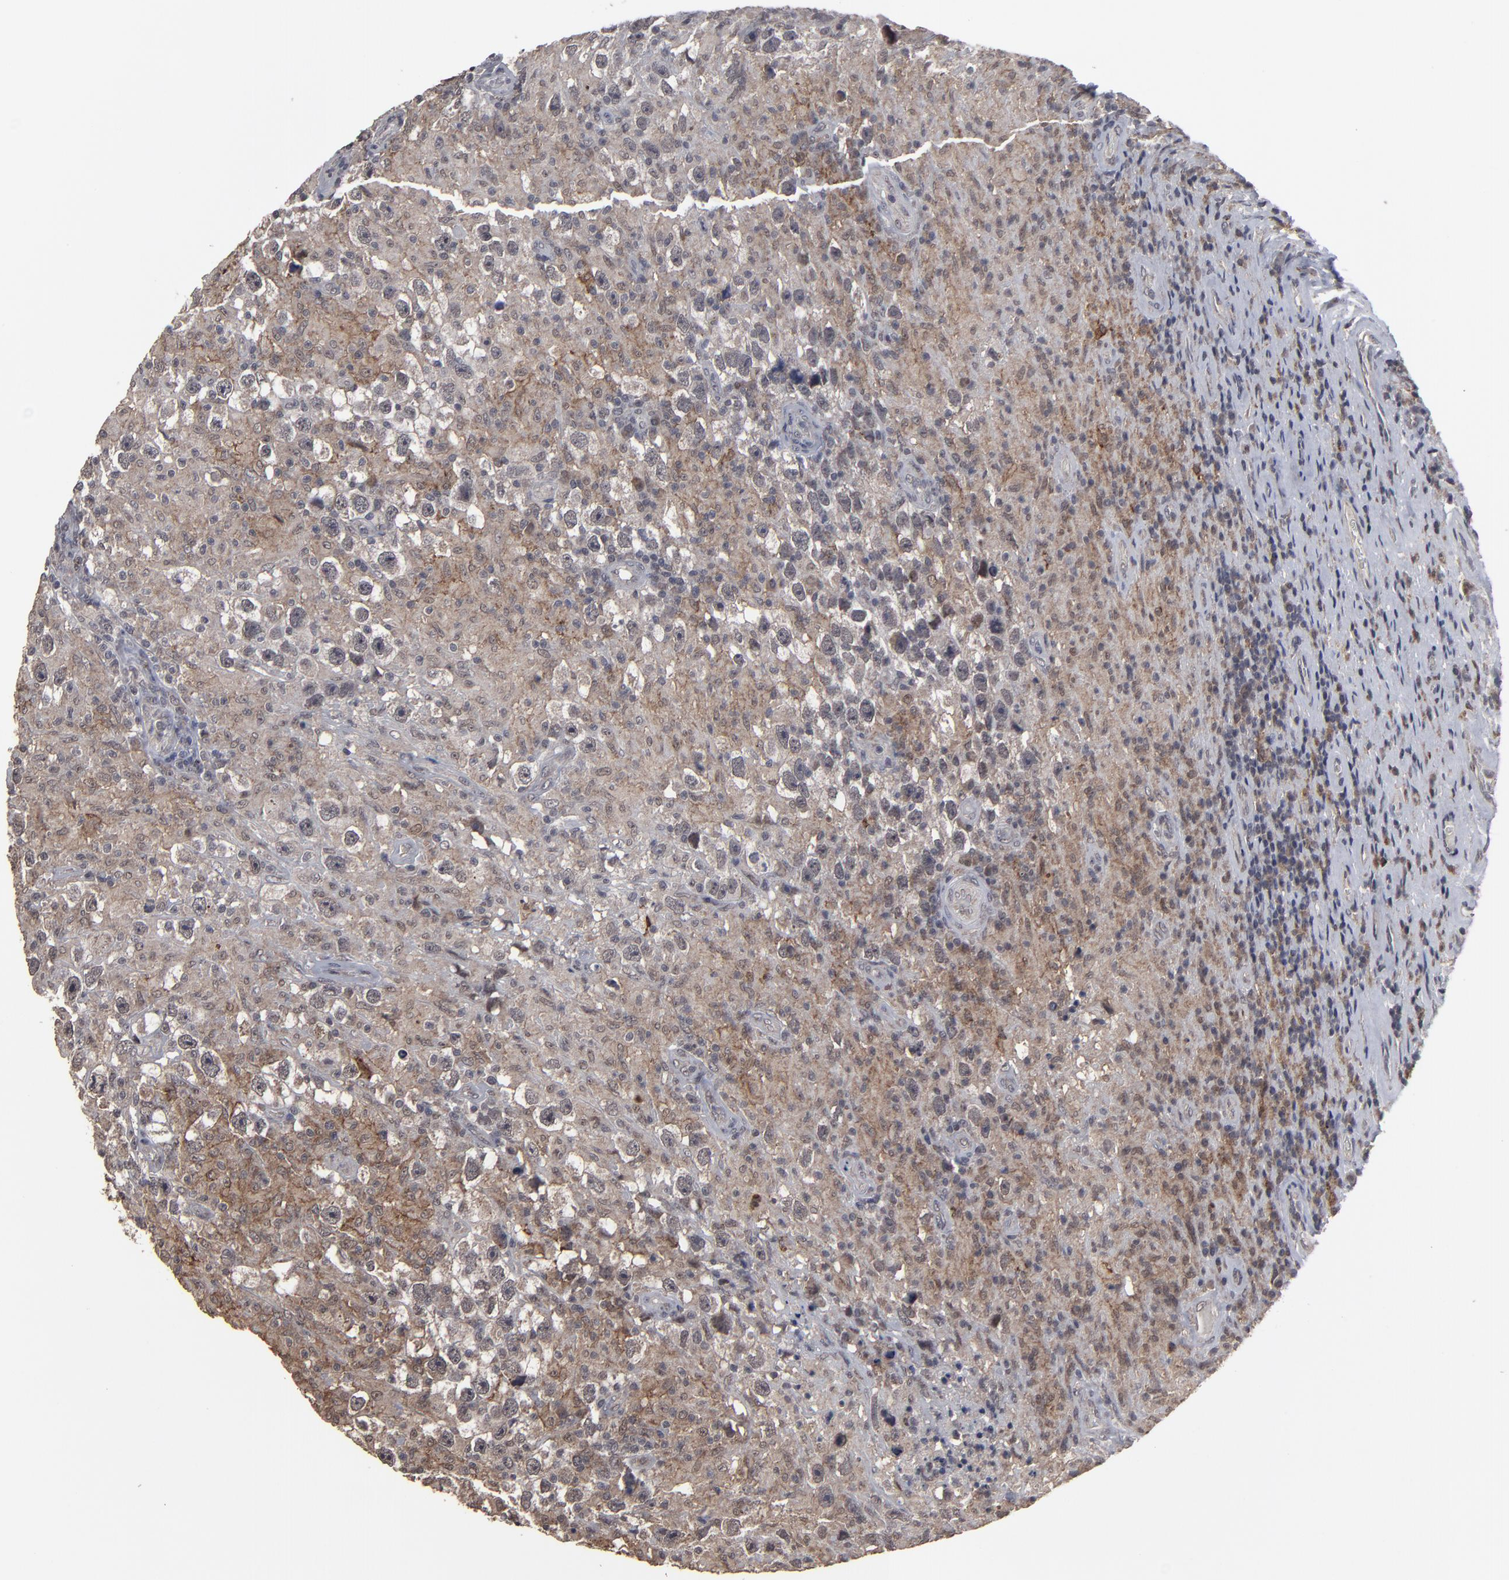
{"staining": {"intensity": "moderate", "quantity": "25%-75%", "location": "cytoplasmic/membranous"}, "tissue": "testis cancer", "cell_type": "Tumor cells", "image_type": "cancer", "snomed": [{"axis": "morphology", "description": "Seminoma, NOS"}, {"axis": "topography", "description": "Testis"}], "caption": "Brown immunohistochemical staining in human testis seminoma shows moderate cytoplasmic/membranous positivity in about 25%-75% of tumor cells.", "gene": "SLC22A17", "patient": {"sex": "male", "age": 34}}